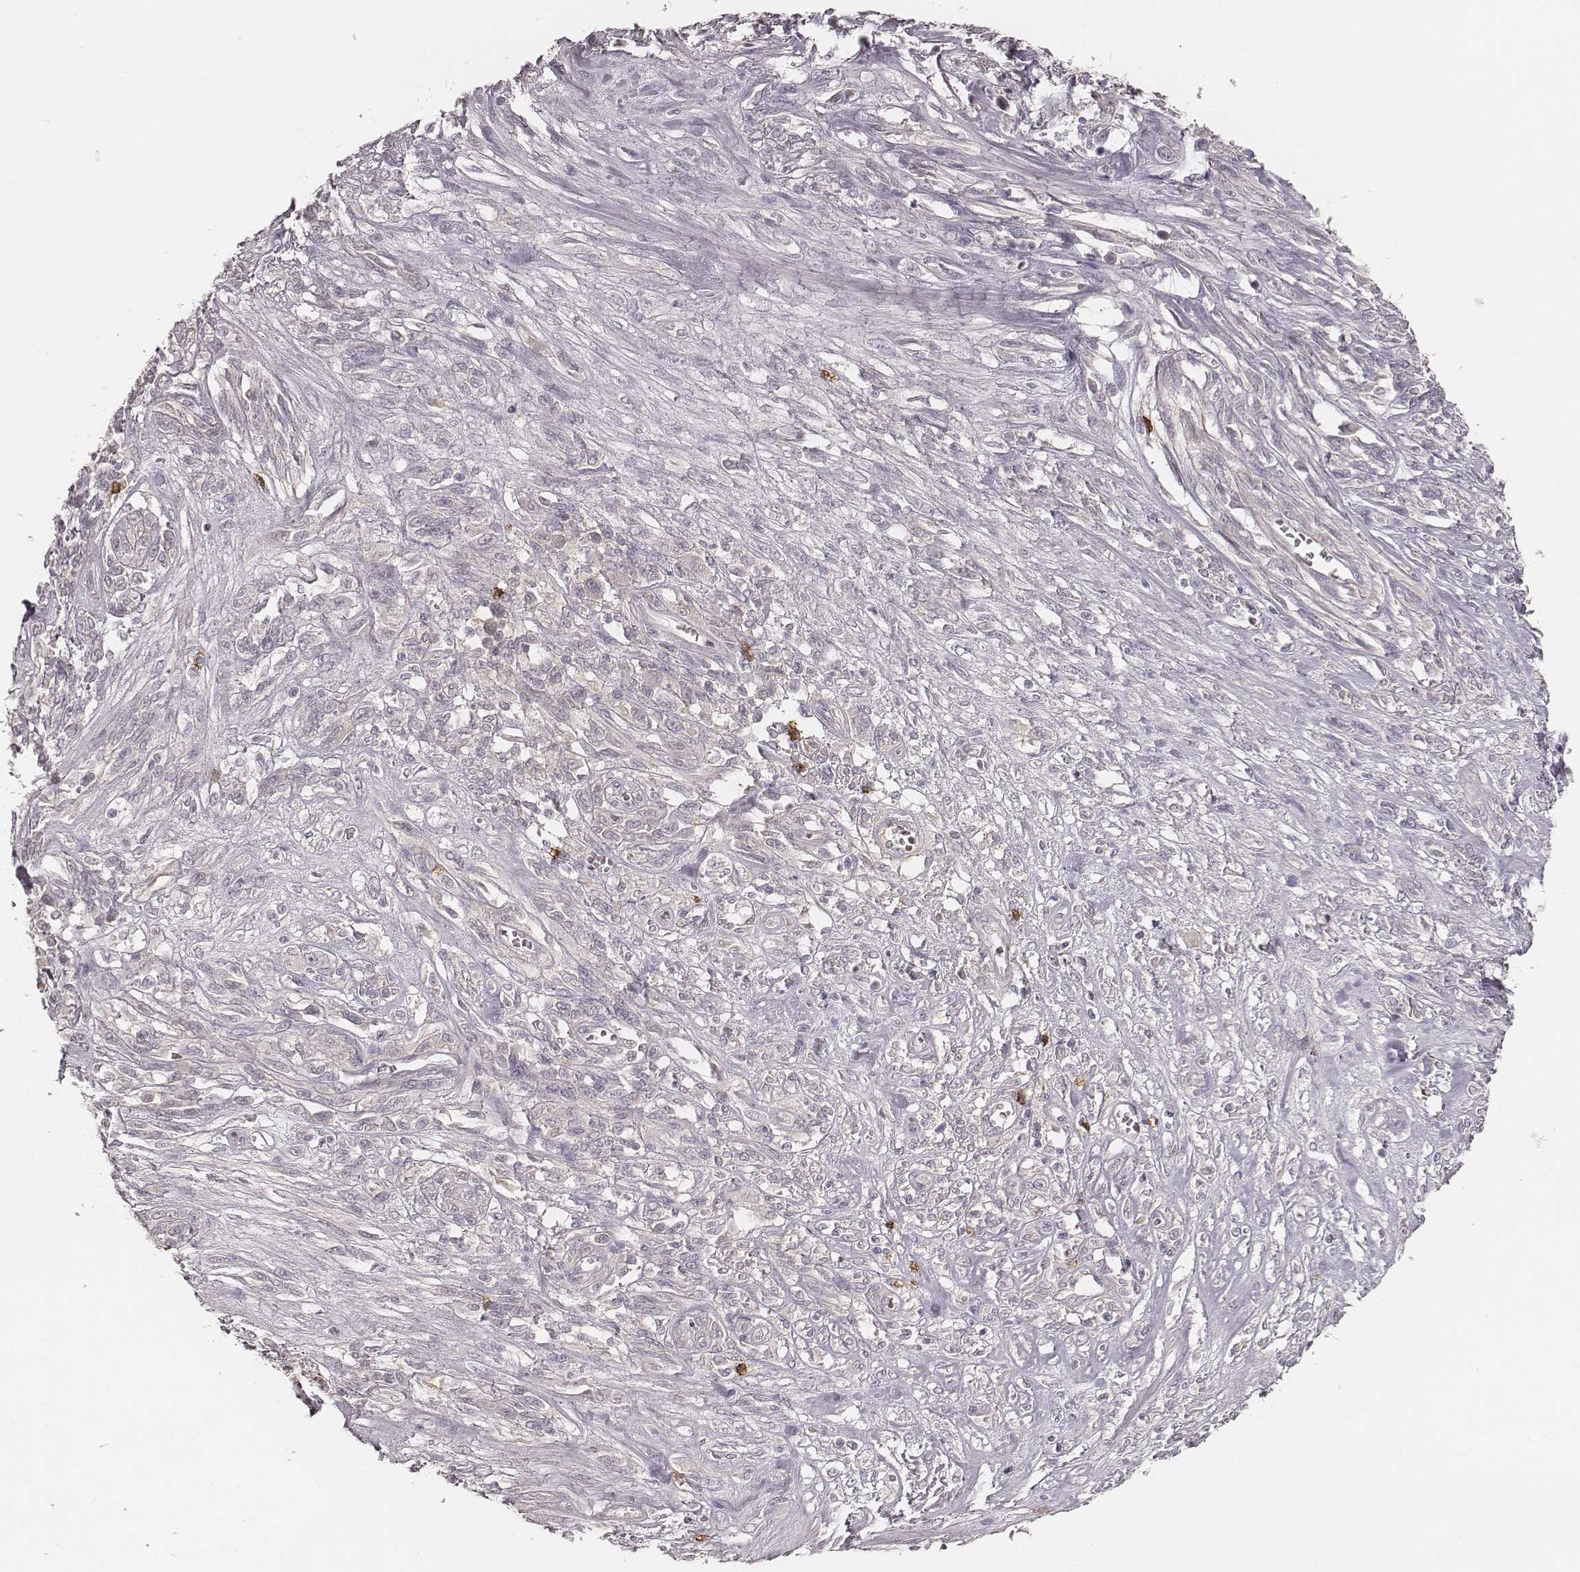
{"staining": {"intensity": "negative", "quantity": "none", "location": "none"}, "tissue": "melanoma", "cell_type": "Tumor cells", "image_type": "cancer", "snomed": [{"axis": "morphology", "description": "Malignant melanoma, NOS"}, {"axis": "topography", "description": "Skin"}], "caption": "A high-resolution micrograph shows immunohistochemistry staining of malignant melanoma, which demonstrates no significant positivity in tumor cells. The staining was performed using DAB (3,3'-diaminobenzidine) to visualize the protein expression in brown, while the nuclei were stained in blue with hematoxylin (Magnification: 20x).", "gene": "CD8A", "patient": {"sex": "female", "age": 91}}